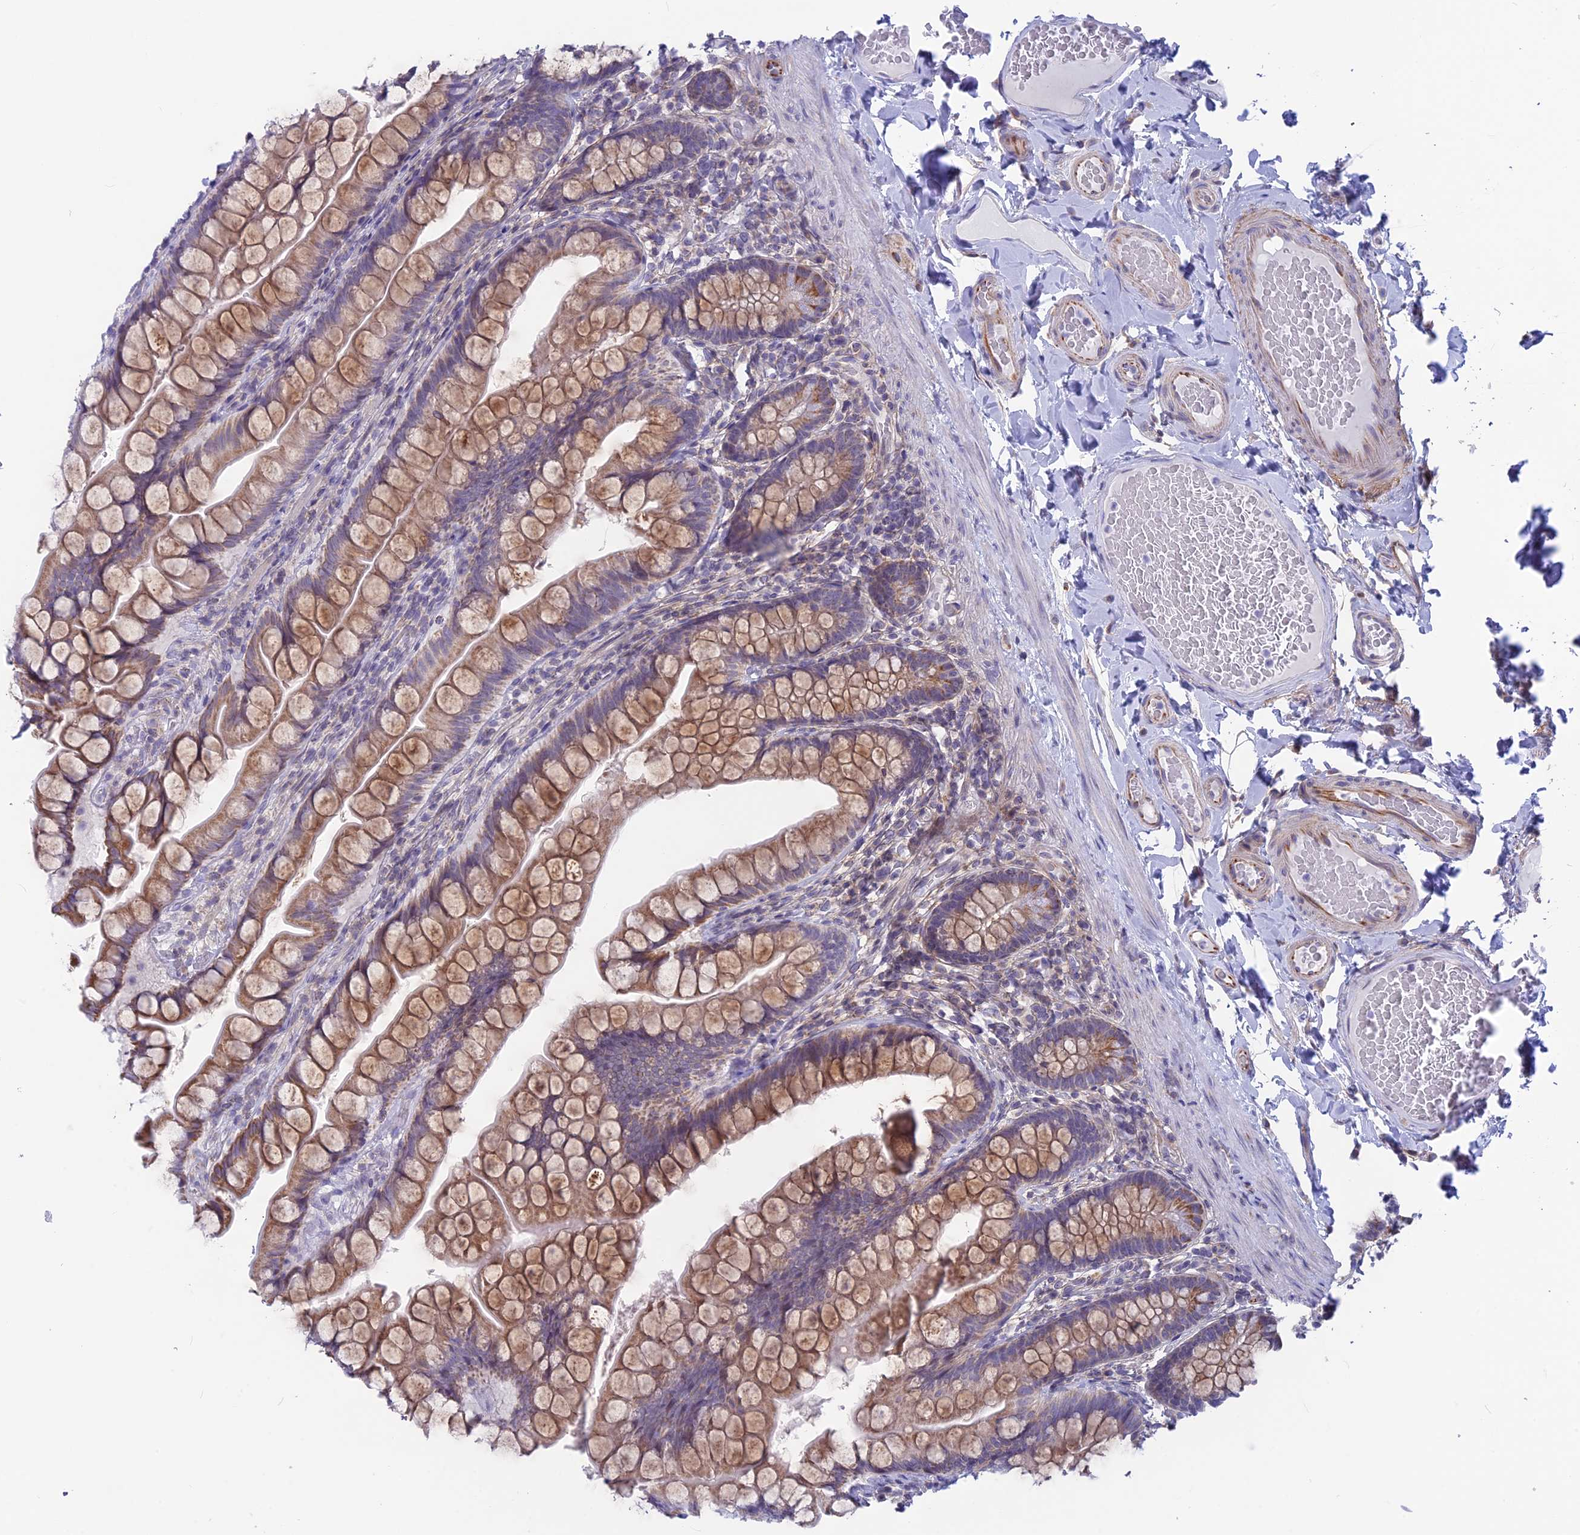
{"staining": {"intensity": "moderate", "quantity": ">75%", "location": "cytoplasmic/membranous"}, "tissue": "small intestine", "cell_type": "Glandular cells", "image_type": "normal", "snomed": [{"axis": "morphology", "description": "Normal tissue, NOS"}, {"axis": "topography", "description": "Small intestine"}], "caption": "Moderate cytoplasmic/membranous staining for a protein is seen in about >75% of glandular cells of unremarkable small intestine using IHC.", "gene": "PLAC9", "patient": {"sex": "male", "age": 70}}